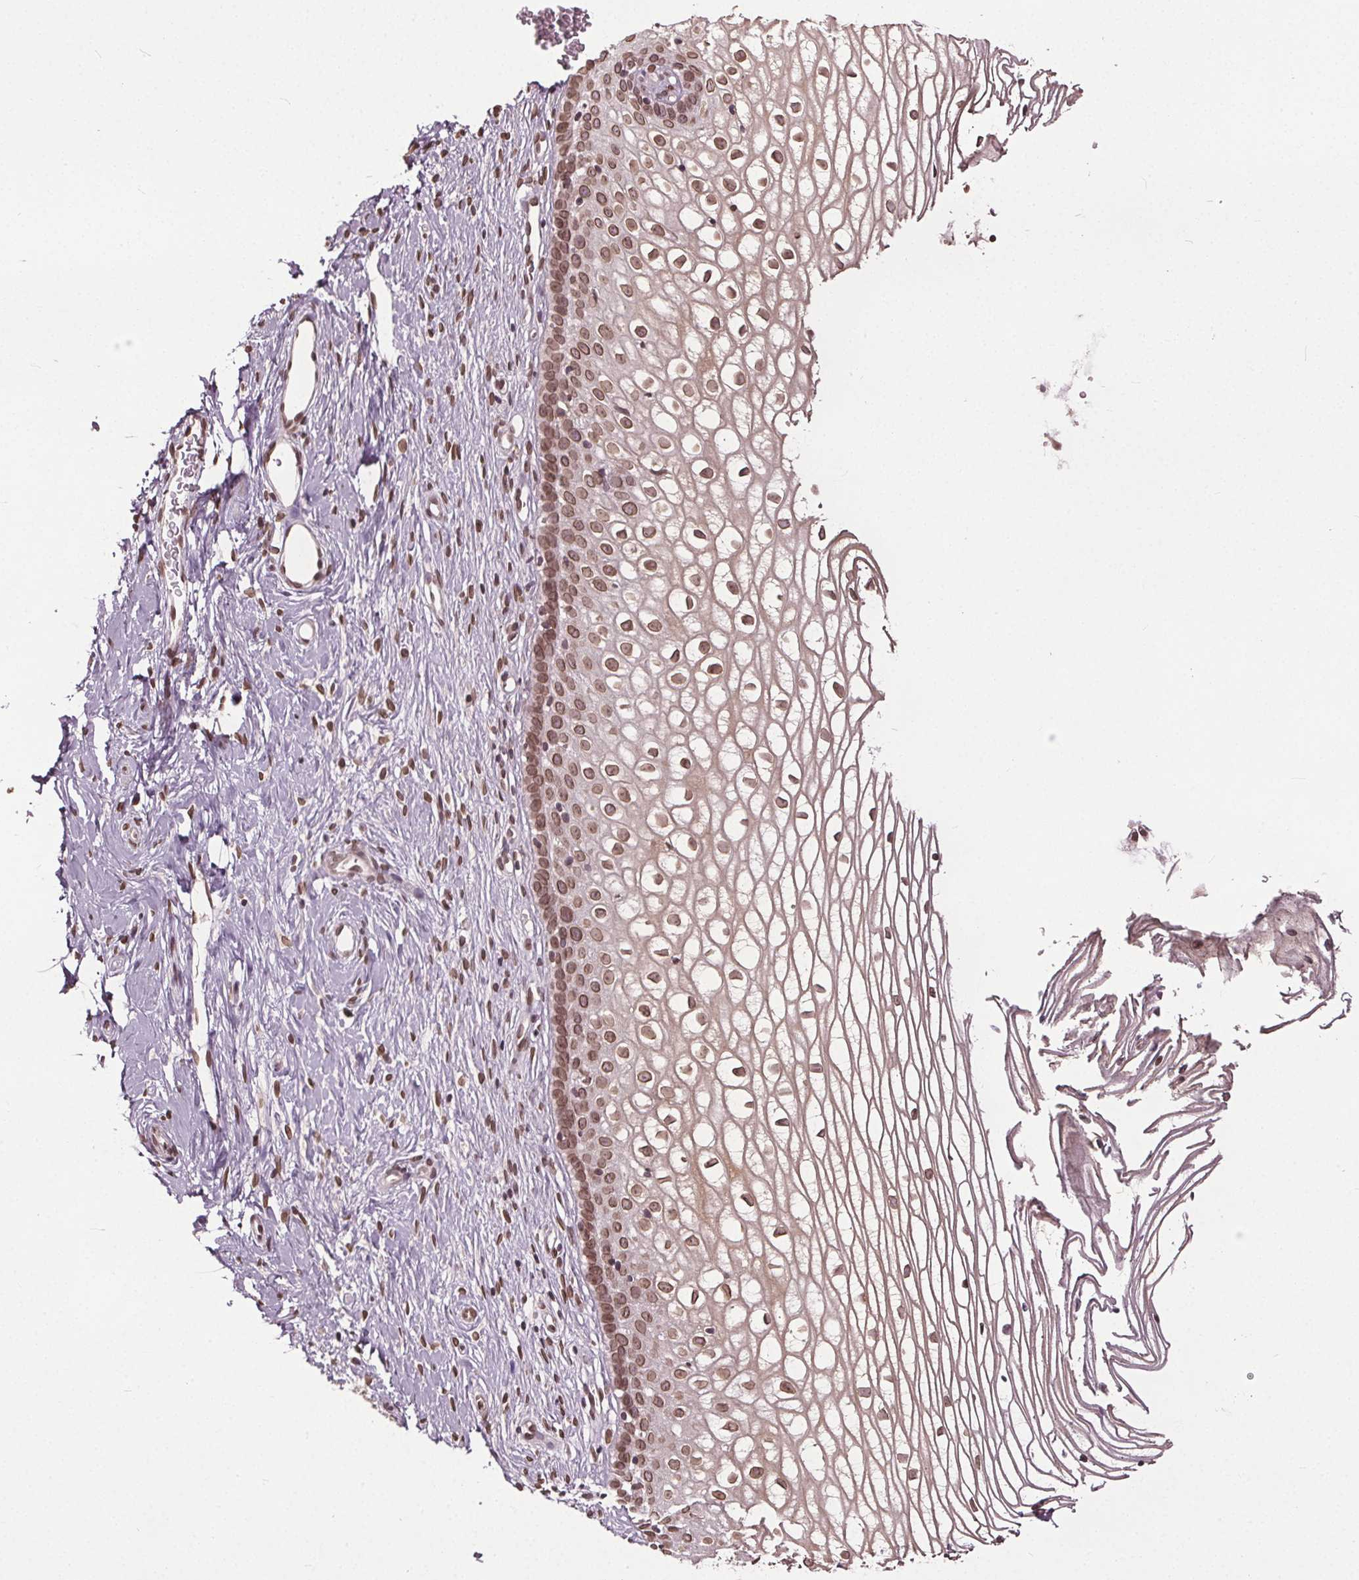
{"staining": {"intensity": "moderate", "quantity": ">75%", "location": "cytoplasmic/membranous,nuclear"}, "tissue": "cervix", "cell_type": "Glandular cells", "image_type": "normal", "snomed": [{"axis": "morphology", "description": "Normal tissue, NOS"}, {"axis": "topography", "description": "Cervix"}], "caption": "This micrograph shows IHC staining of benign human cervix, with medium moderate cytoplasmic/membranous,nuclear staining in approximately >75% of glandular cells.", "gene": "TTC39C", "patient": {"sex": "female", "age": 40}}